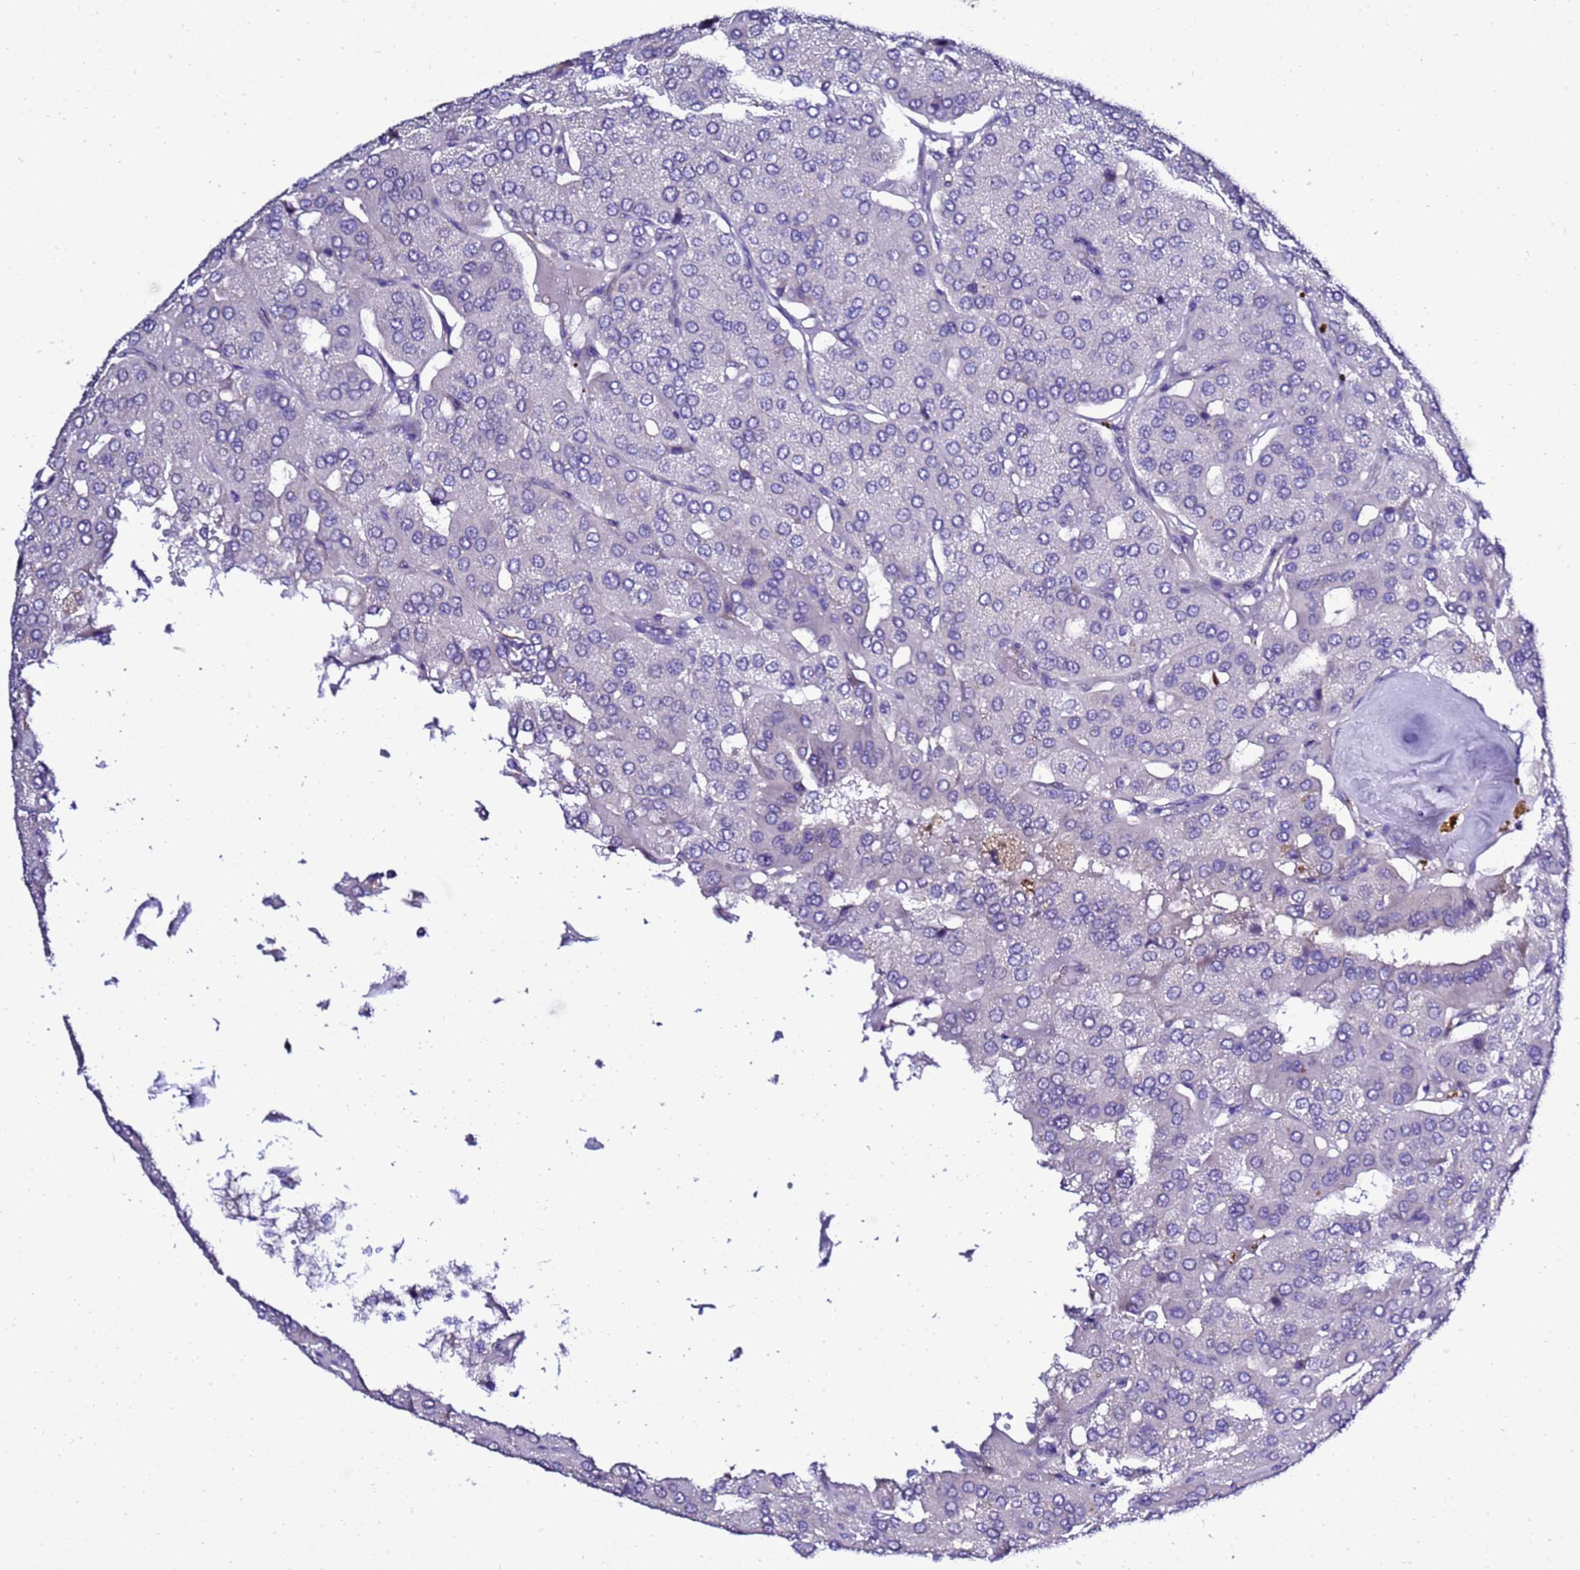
{"staining": {"intensity": "negative", "quantity": "none", "location": "none"}, "tissue": "parathyroid gland", "cell_type": "Glandular cells", "image_type": "normal", "snomed": [{"axis": "morphology", "description": "Normal tissue, NOS"}, {"axis": "morphology", "description": "Adenoma, NOS"}, {"axis": "topography", "description": "Parathyroid gland"}], "caption": "IHC image of normal human parathyroid gland stained for a protein (brown), which reveals no staining in glandular cells.", "gene": "GZF1", "patient": {"sex": "female", "age": 86}}